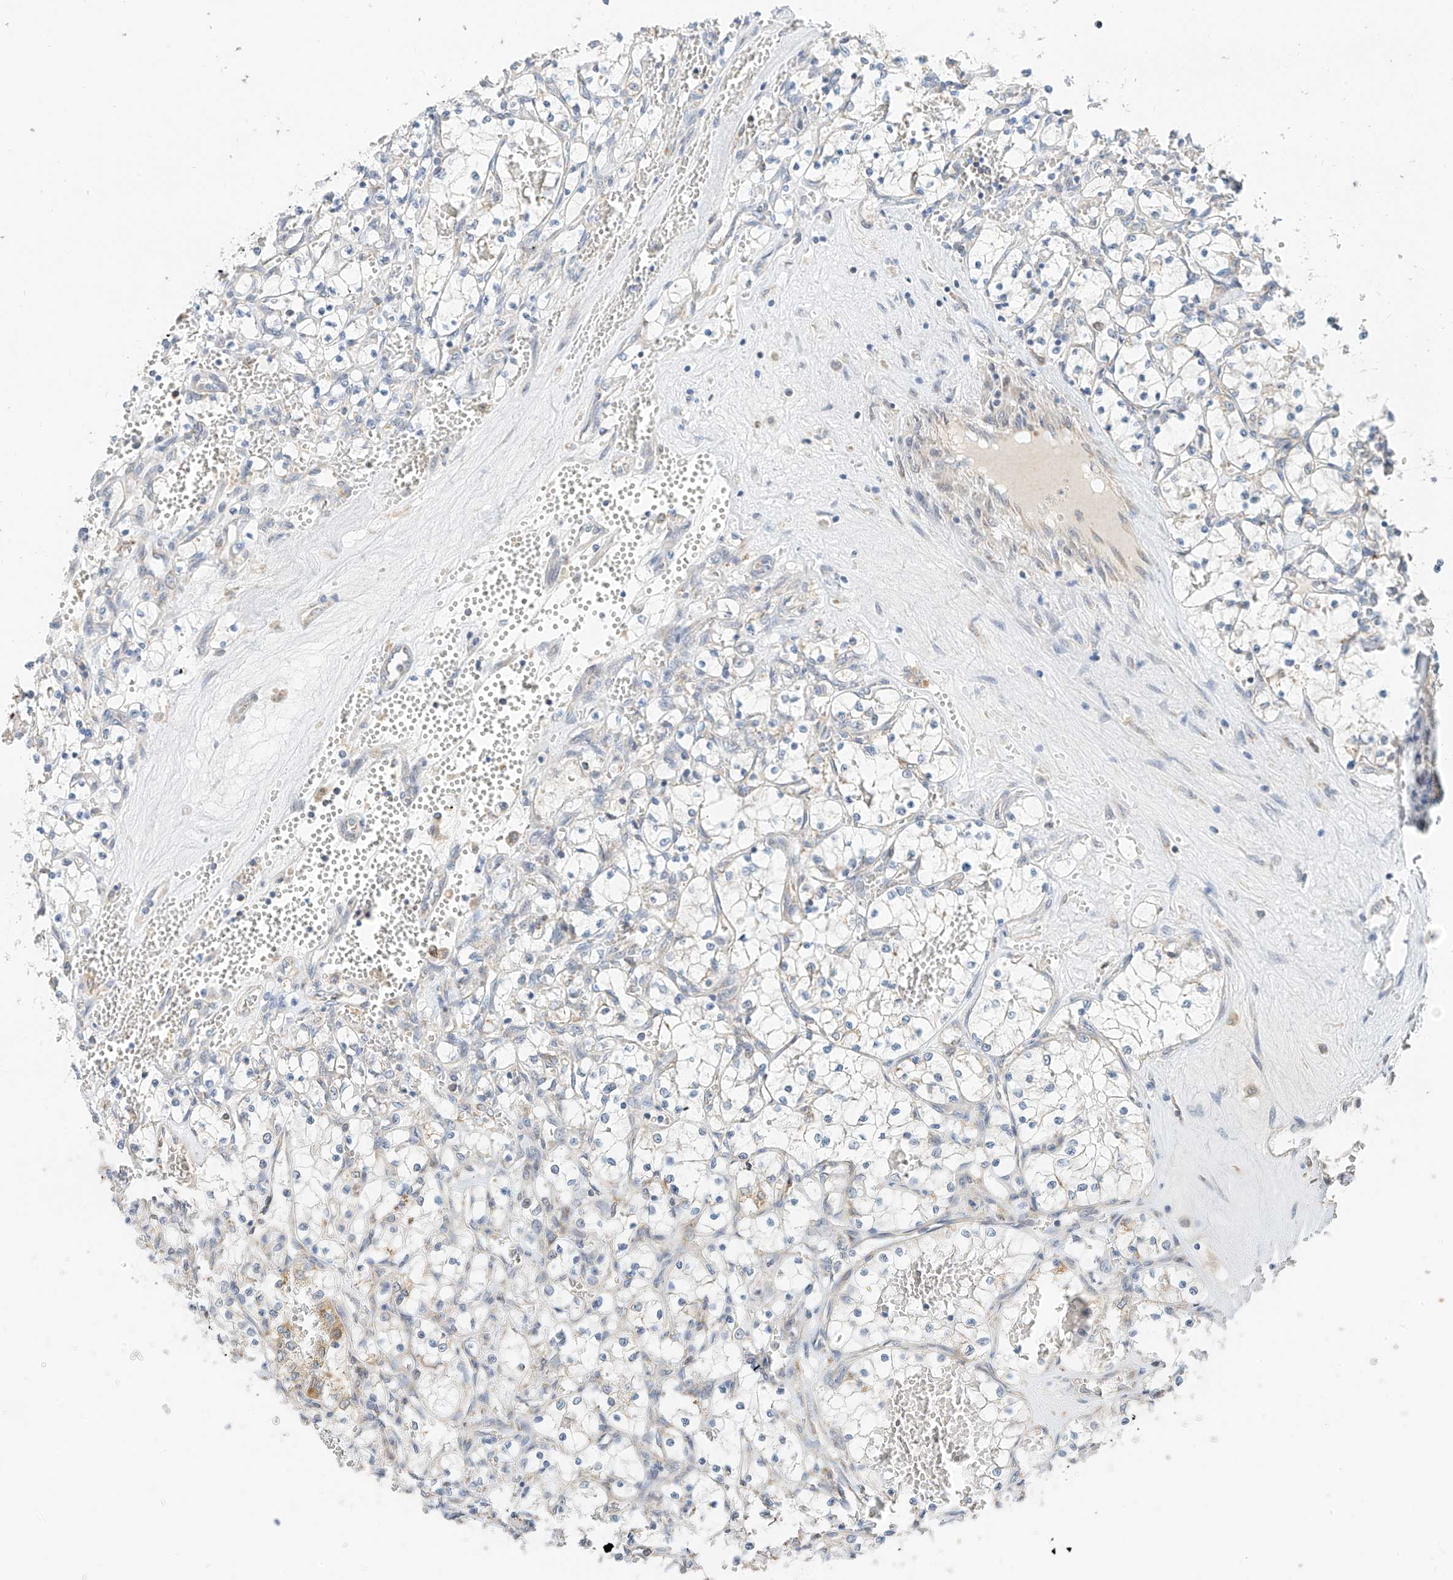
{"staining": {"intensity": "negative", "quantity": "none", "location": "none"}, "tissue": "renal cancer", "cell_type": "Tumor cells", "image_type": "cancer", "snomed": [{"axis": "morphology", "description": "Adenocarcinoma, NOS"}, {"axis": "topography", "description": "Kidney"}], "caption": "An image of renal adenocarcinoma stained for a protein reveals no brown staining in tumor cells.", "gene": "PPA2", "patient": {"sex": "female", "age": 69}}